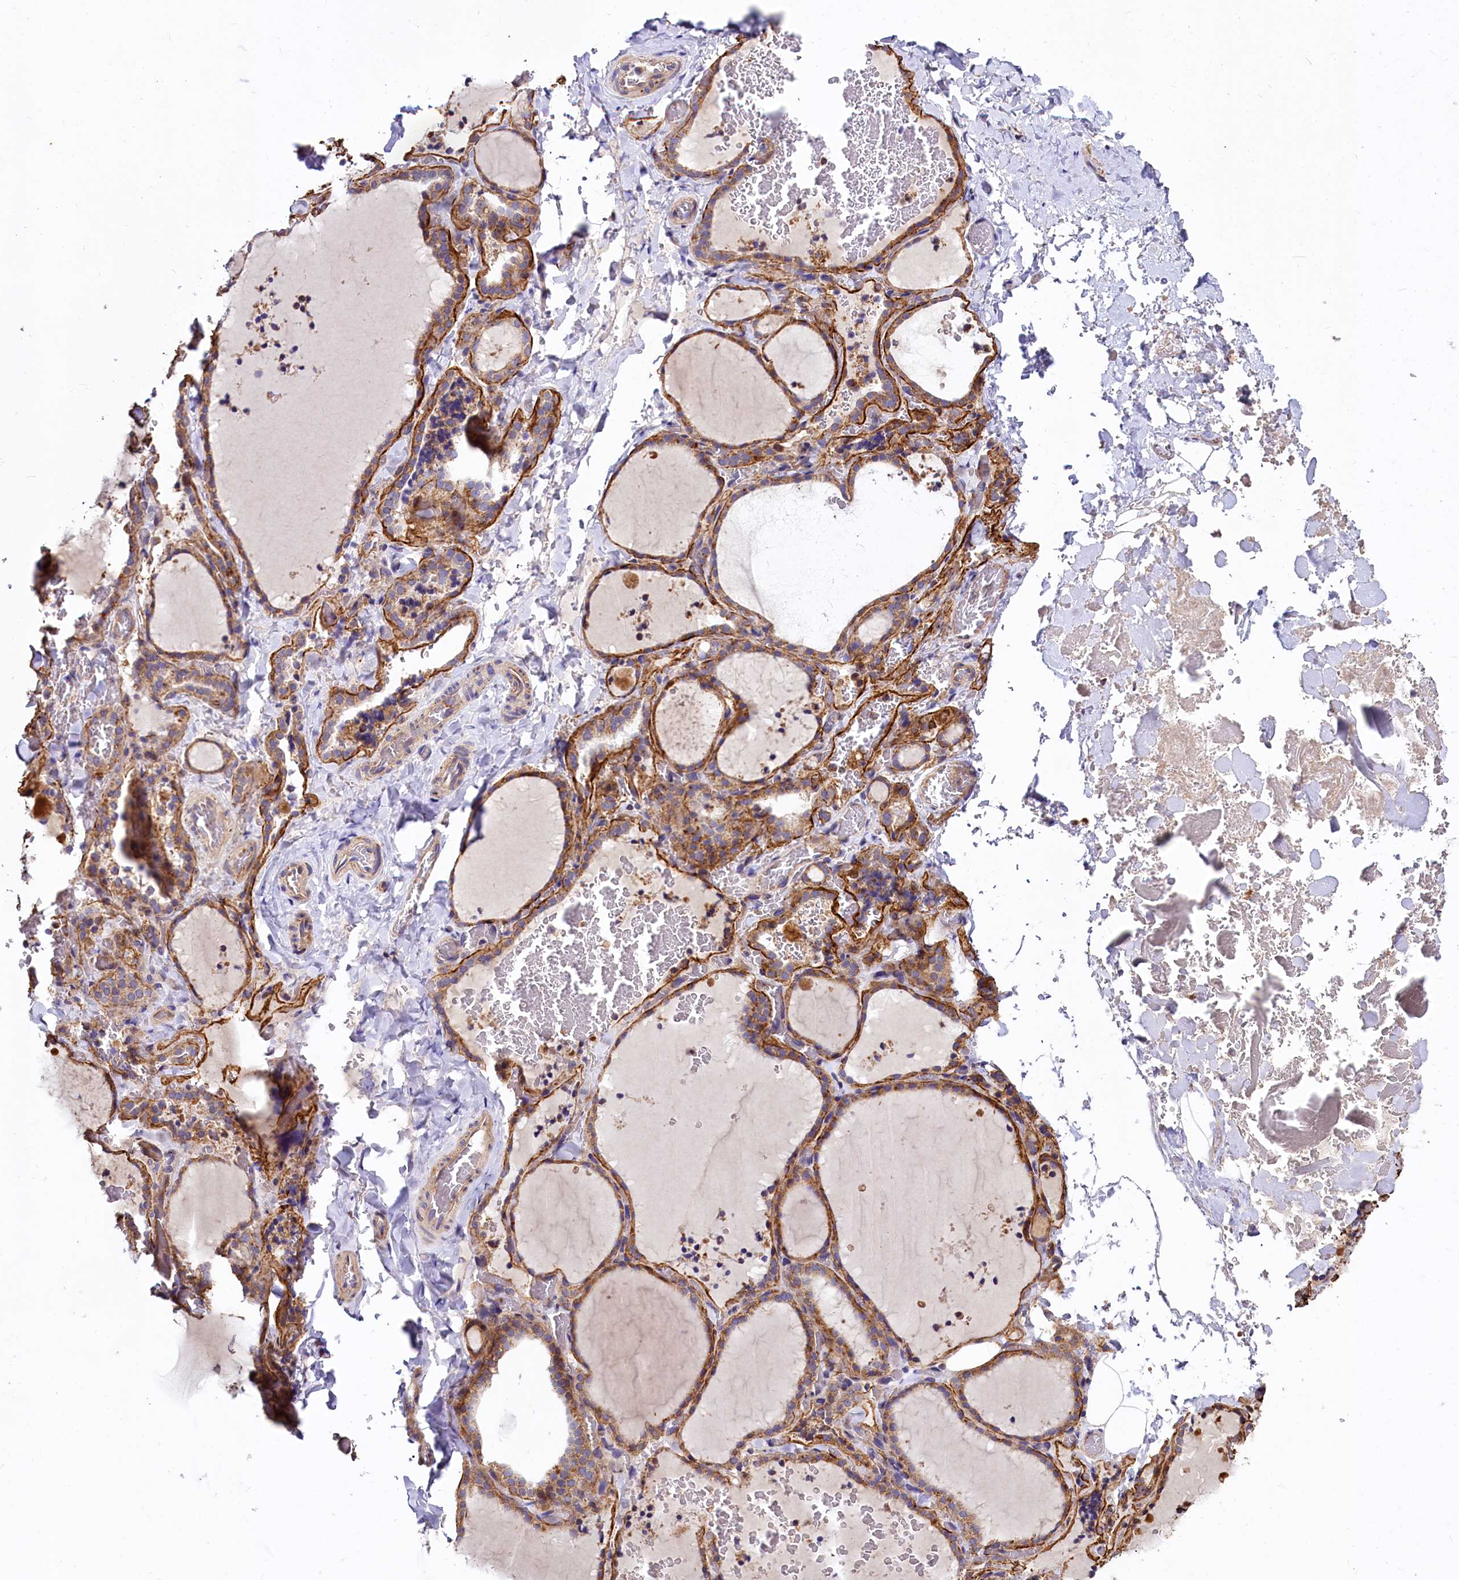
{"staining": {"intensity": "moderate", "quantity": ">75%", "location": "cytoplasmic/membranous"}, "tissue": "thyroid gland", "cell_type": "Glandular cells", "image_type": "normal", "snomed": [{"axis": "morphology", "description": "Normal tissue, NOS"}, {"axis": "topography", "description": "Thyroid gland"}], "caption": "Approximately >75% of glandular cells in normal human thyroid gland exhibit moderate cytoplasmic/membranous protein positivity as visualized by brown immunohistochemical staining.", "gene": "SPRYD3", "patient": {"sex": "female", "age": 22}}